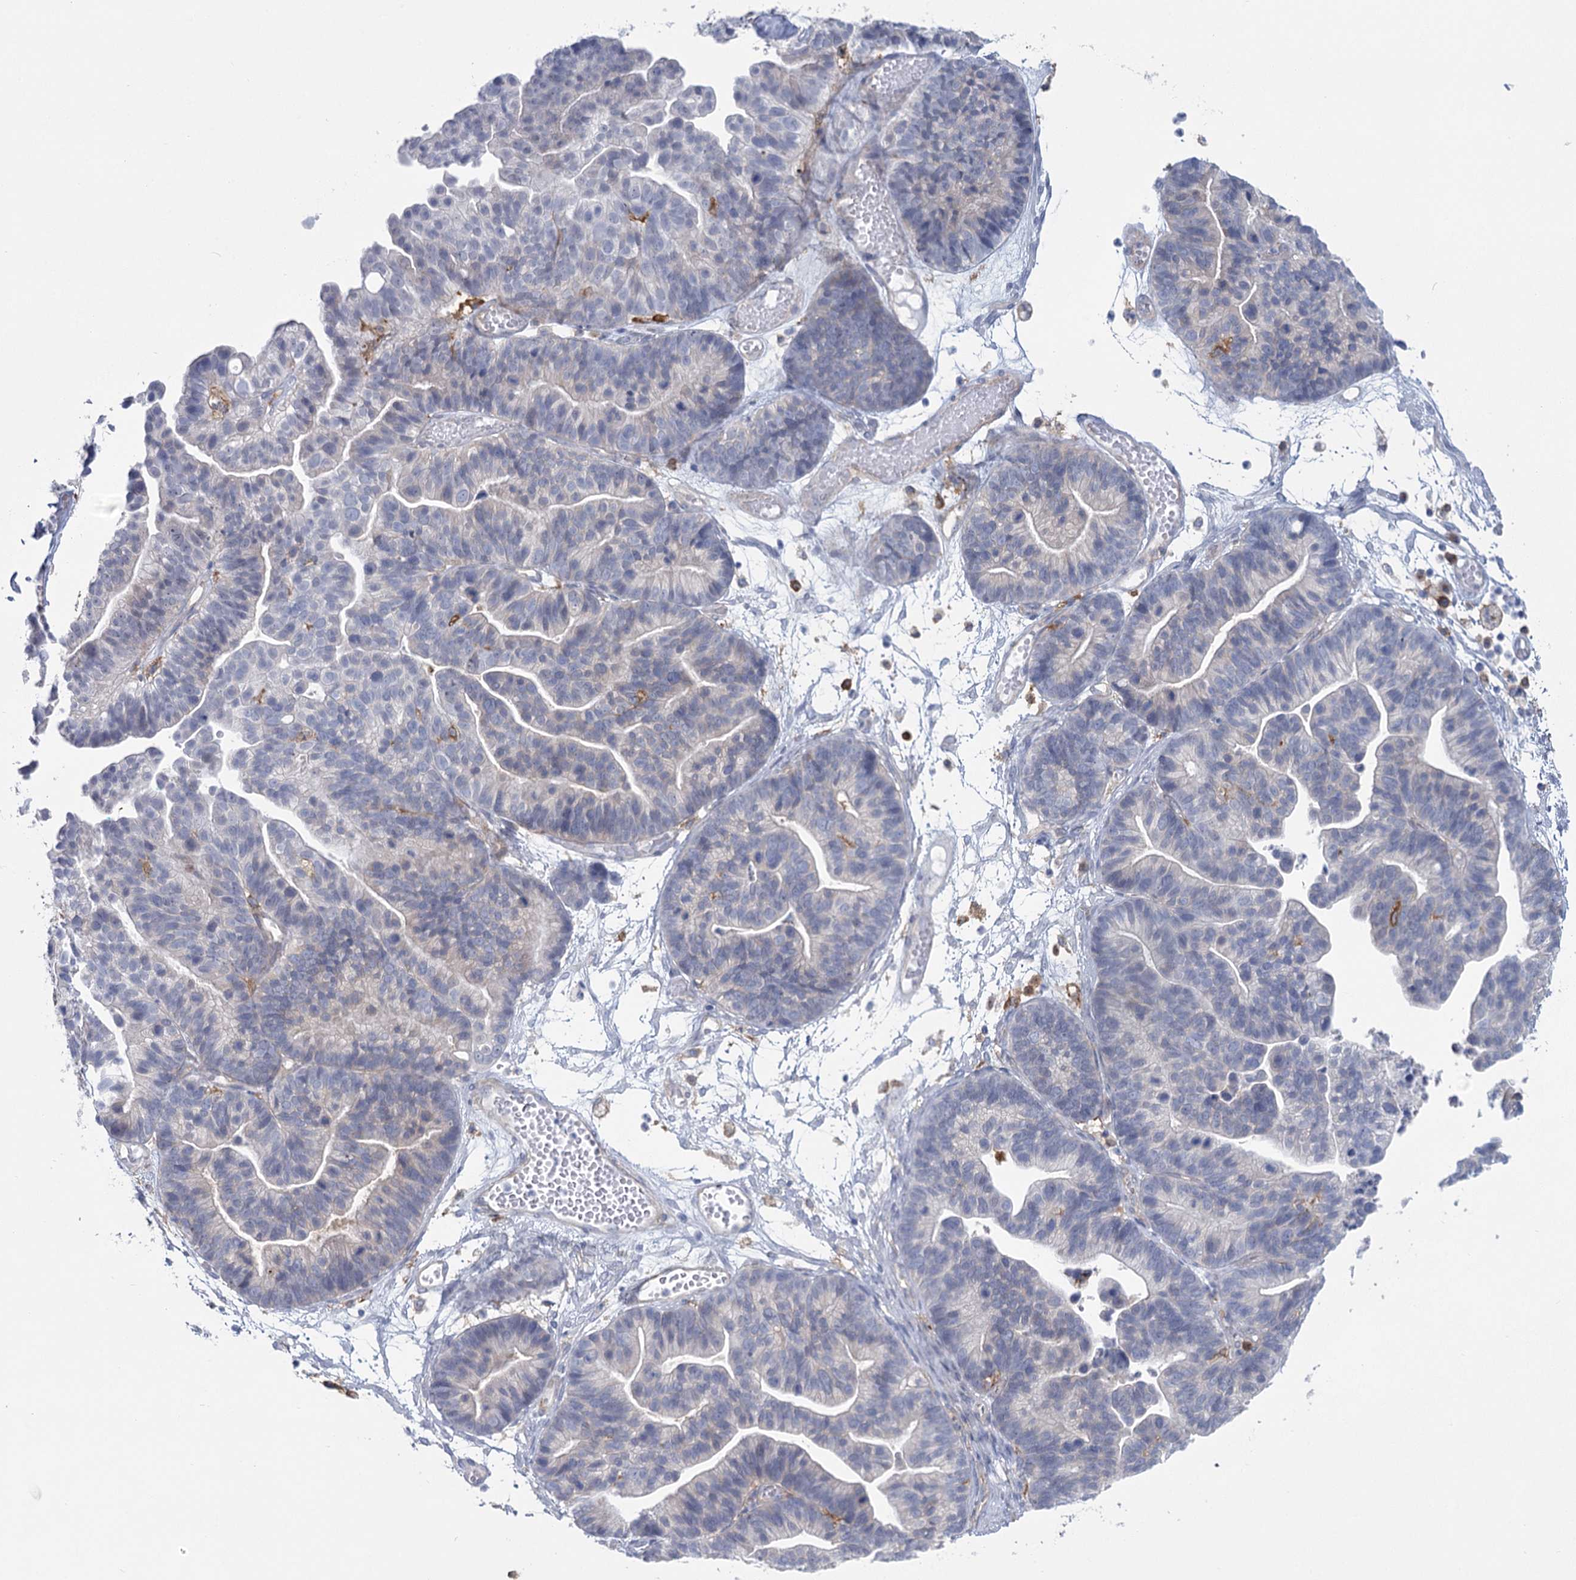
{"staining": {"intensity": "negative", "quantity": "none", "location": "none"}, "tissue": "ovarian cancer", "cell_type": "Tumor cells", "image_type": "cancer", "snomed": [{"axis": "morphology", "description": "Cystadenocarcinoma, serous, NOS"}, {"axis": "topography", "description": "Ovary"}], "caption": "Tumor cells are negative for brown protein staining in ovarian cancer (serous cystadenocarcinoma).", "gene": "CCDC88A", "patient": {"sex": "female", "age": 56}}